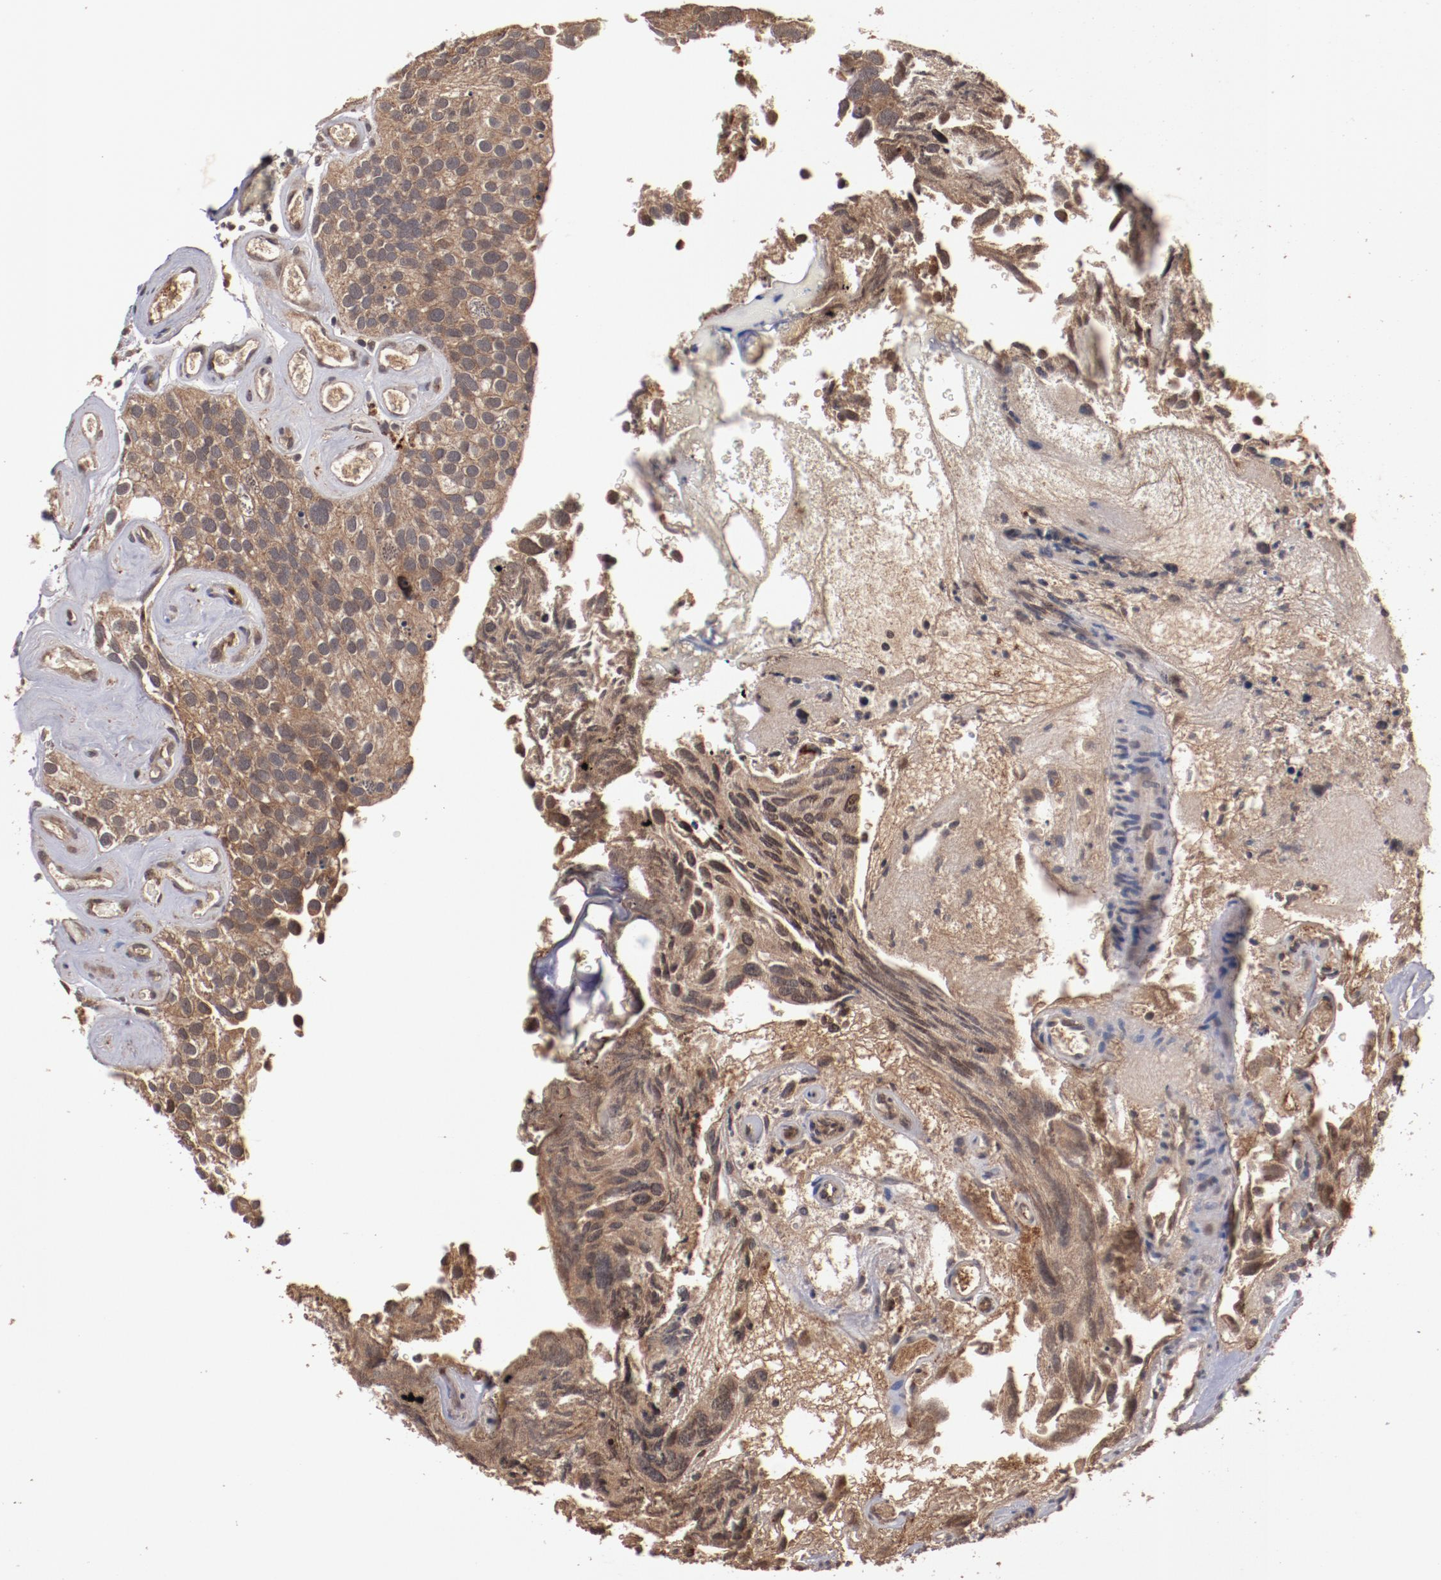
{"staining": {"intensity": "strong", "quantity": ">75%", "location": "cytoplasmic/membranous"}, "tissue": "urothelial cancer", "cell_type": "Tumor cells", "image_type": "cancer", "snomed": [{"axis": "morphology", "description": "Urothelial carcinoma, High grade"}, {"axis": "topography", "description": "Urinary bladder"}], "caption": "A brown stain shows strong cytoplasmic/membranous positivity of a protein in human urothelial carcinoma (high-grade) tumor cells.", "gene": "TENM1", "patient": {"sex": "male", "age": 72}}